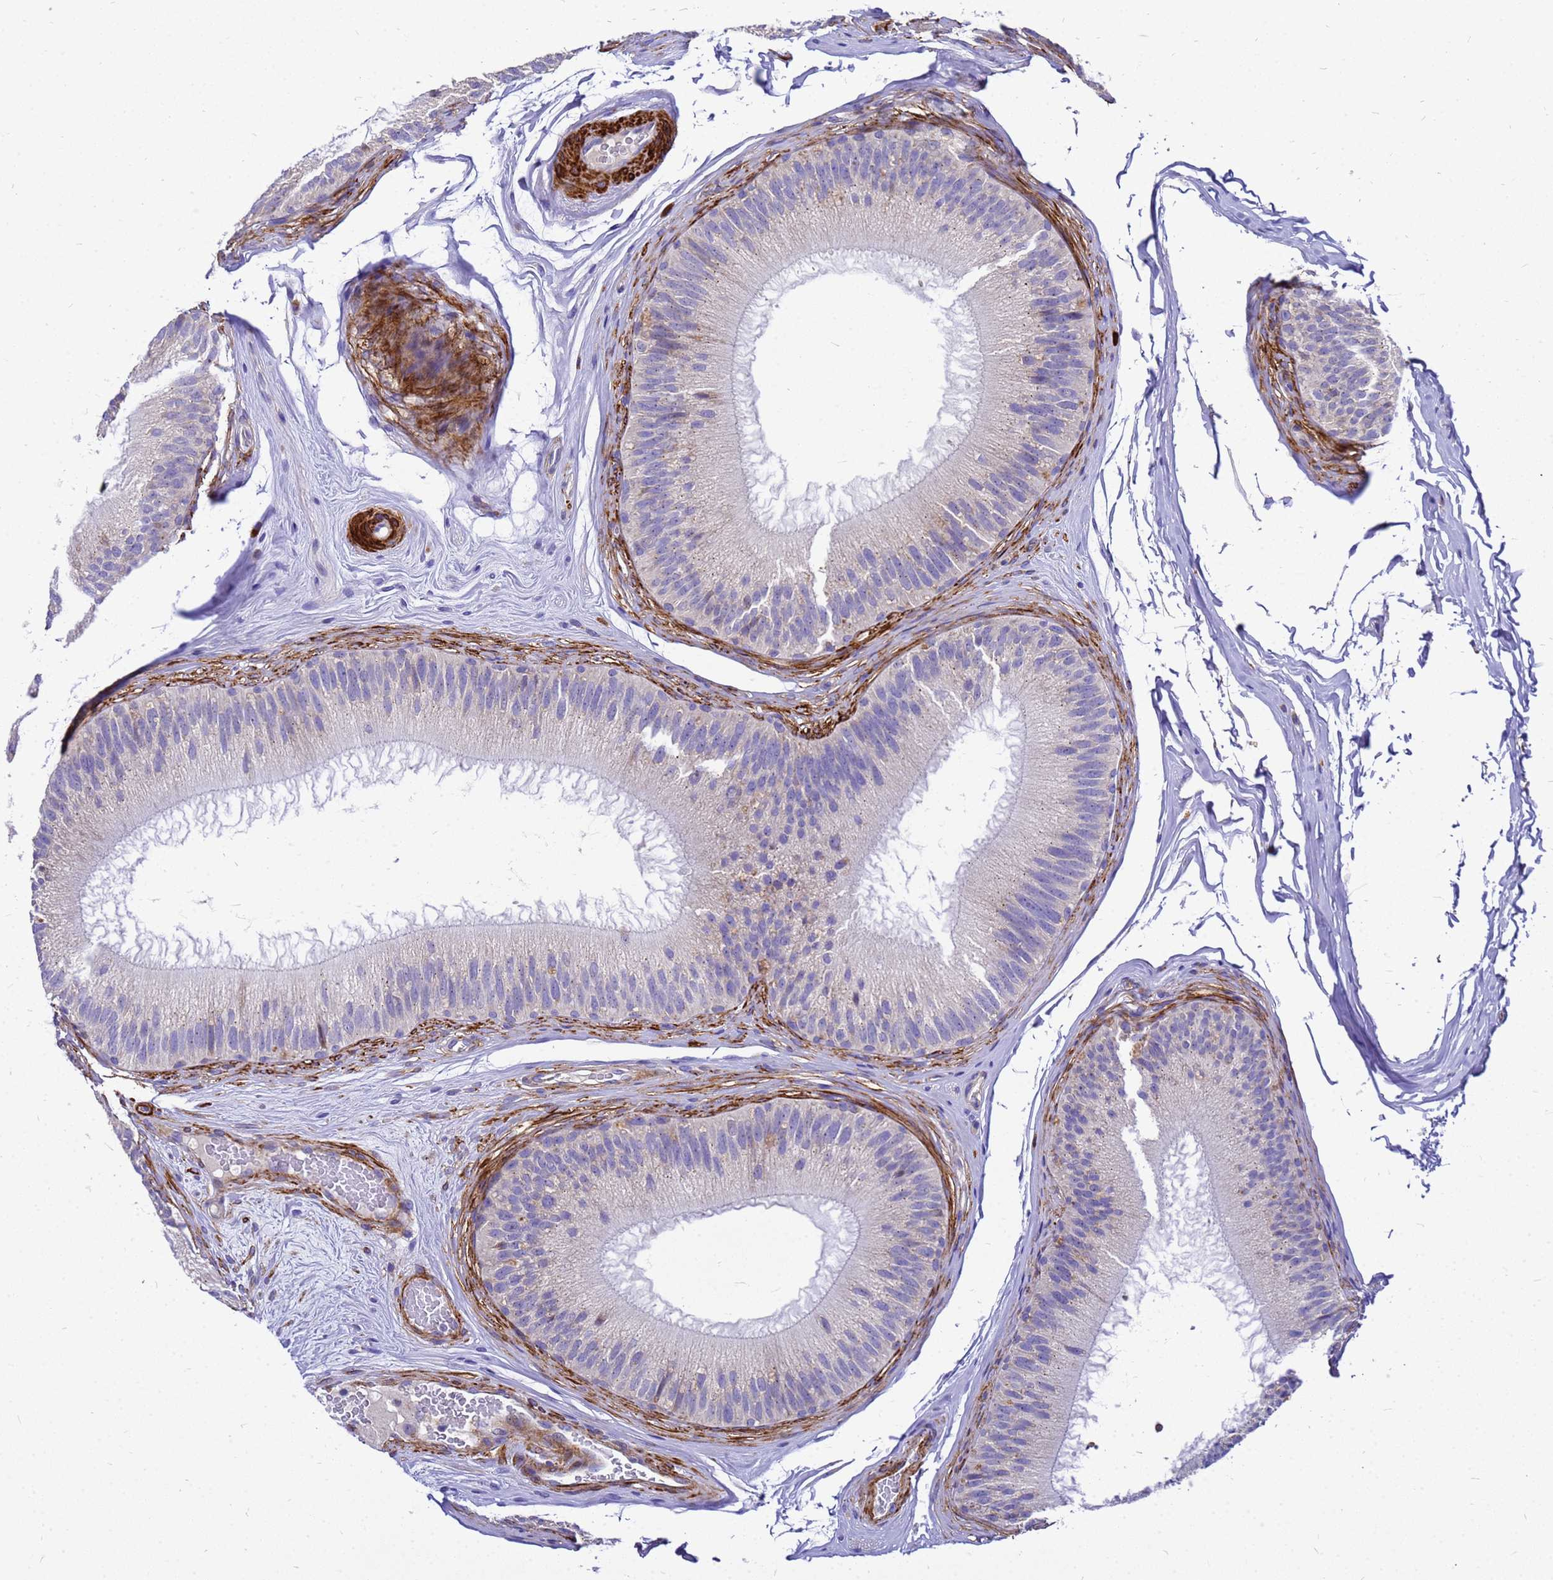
{"staining": {"intensity": "strong", "quantity": "<25%", "location": "cytoplasmic/membranous"}, "tissue": "epididymis", "cell_type": "Glandular cells", "image_type": "normal", "snomed": [{"axis": "morphology", "description": "Normal tissue, NOS"}, {"axis": "topography", "description": "Epididymis"}], "caption": "The photomicrograph shows immunohistochemical staining of unremarkable epididymis. There is strong cytoplasmic/membranous expression is seen in approximately <25% of glandular cells. (Stains: DAB (3,3'-diaminobenzidine) in brown, nuclei in blue, Microscopy: brightfield microscopy at high magnification).", "gene": "POP7", "patient": {"sex": "male", "age": 45}}